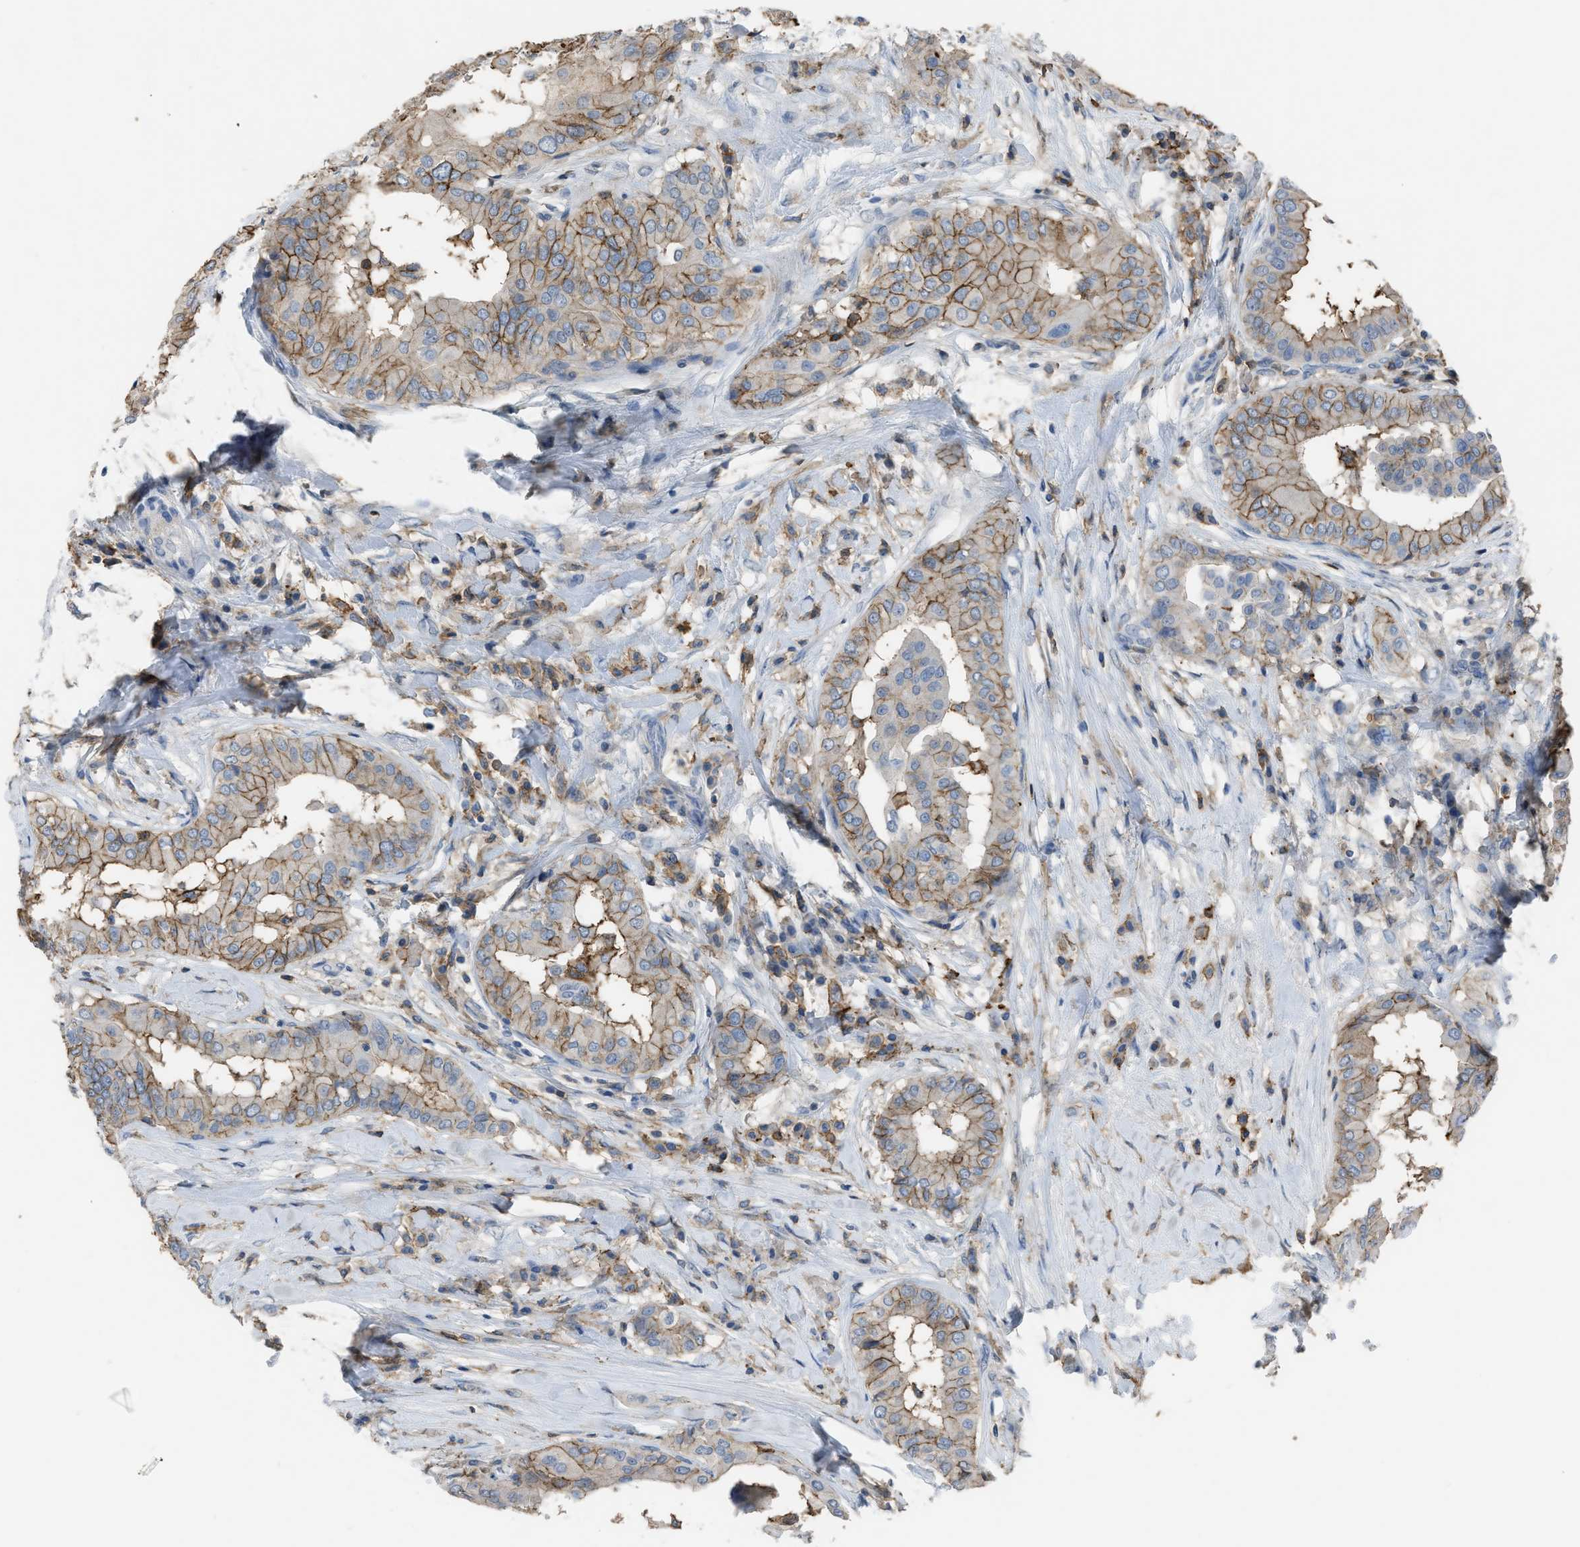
{"staining": {"intensity": "moderate", "quantity": ">75%", "location": "cytoplasmic/membranous"}, "tissue": "thyroid cancer", "cell_type": "Tumor cells", "image_type": "cancer", "snomed": [{"axis": "morphology", "description": "Papillary adenocarcinoma, NOS"}, {"axis": "topography", "description": "Thyroid gland"}], "caption": "Tumor cells display medium levels of moderate cytoplasmic/membranous staining in approximately >75% of cells in human thyroid papillary adenocarcinoma. (Brightfield microscopy of DAB IHC at high magnification).", "gene": "OR51E1", "patient": {"sex": "male", "age": 33}}